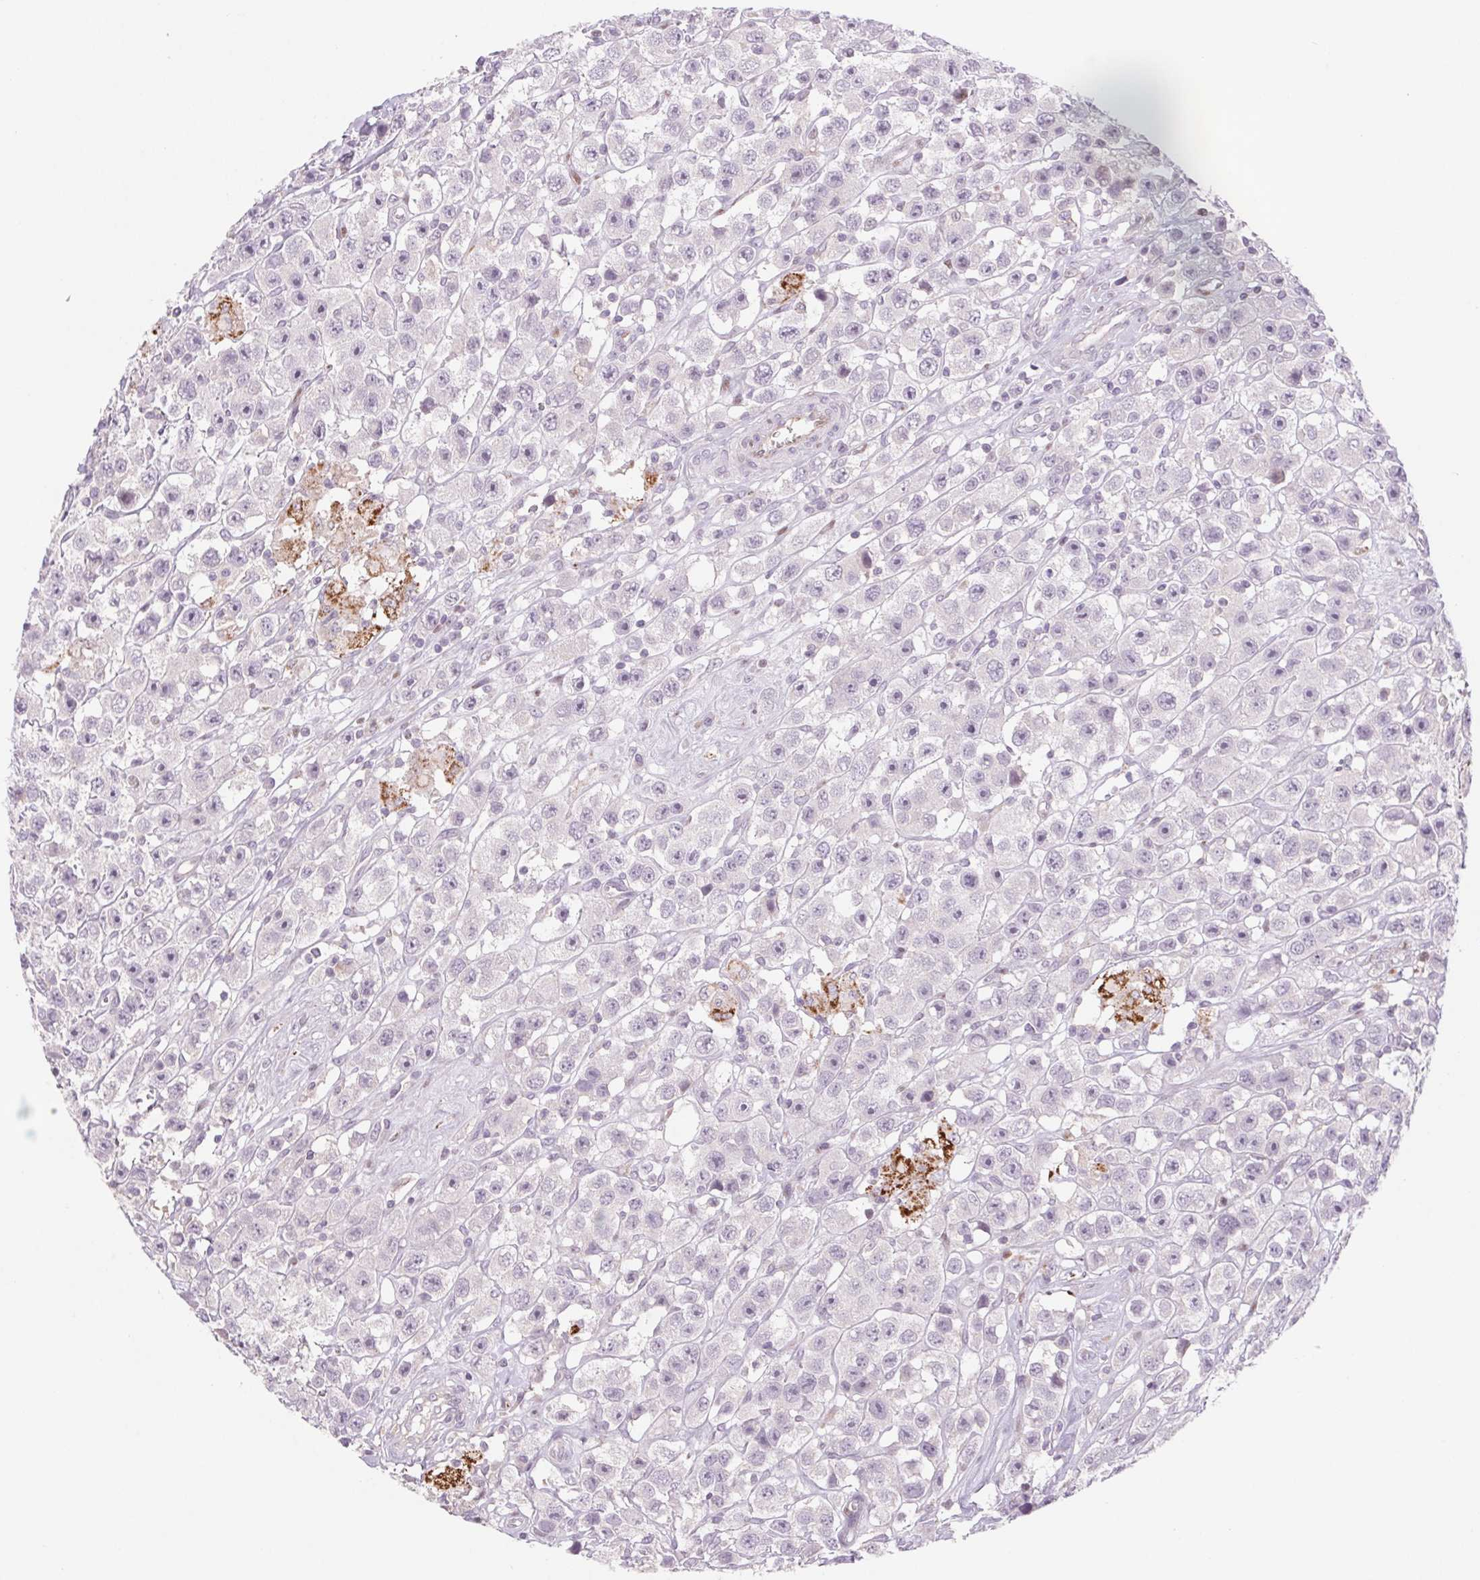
{"staining": {"intensity": "negative", "quantity": "none", "location": "none"}, "tissue": "testis cancer", "cell_type": "Tumor cells", "image_type": "cancer", "snomed": [{"axis": "morphology", "description": "Seminoma, NOS"}, {"axis": "topography", "description": "Testis"}], "caption": "This micrograph is of testis cancer stained with immunohistochemistry to label a protein in brown with the nuclei are counter-stained blue. There is no positivity in tumor cells.", "gene": "MS4A13", "patient": {"sex": "male", "age": 45}}